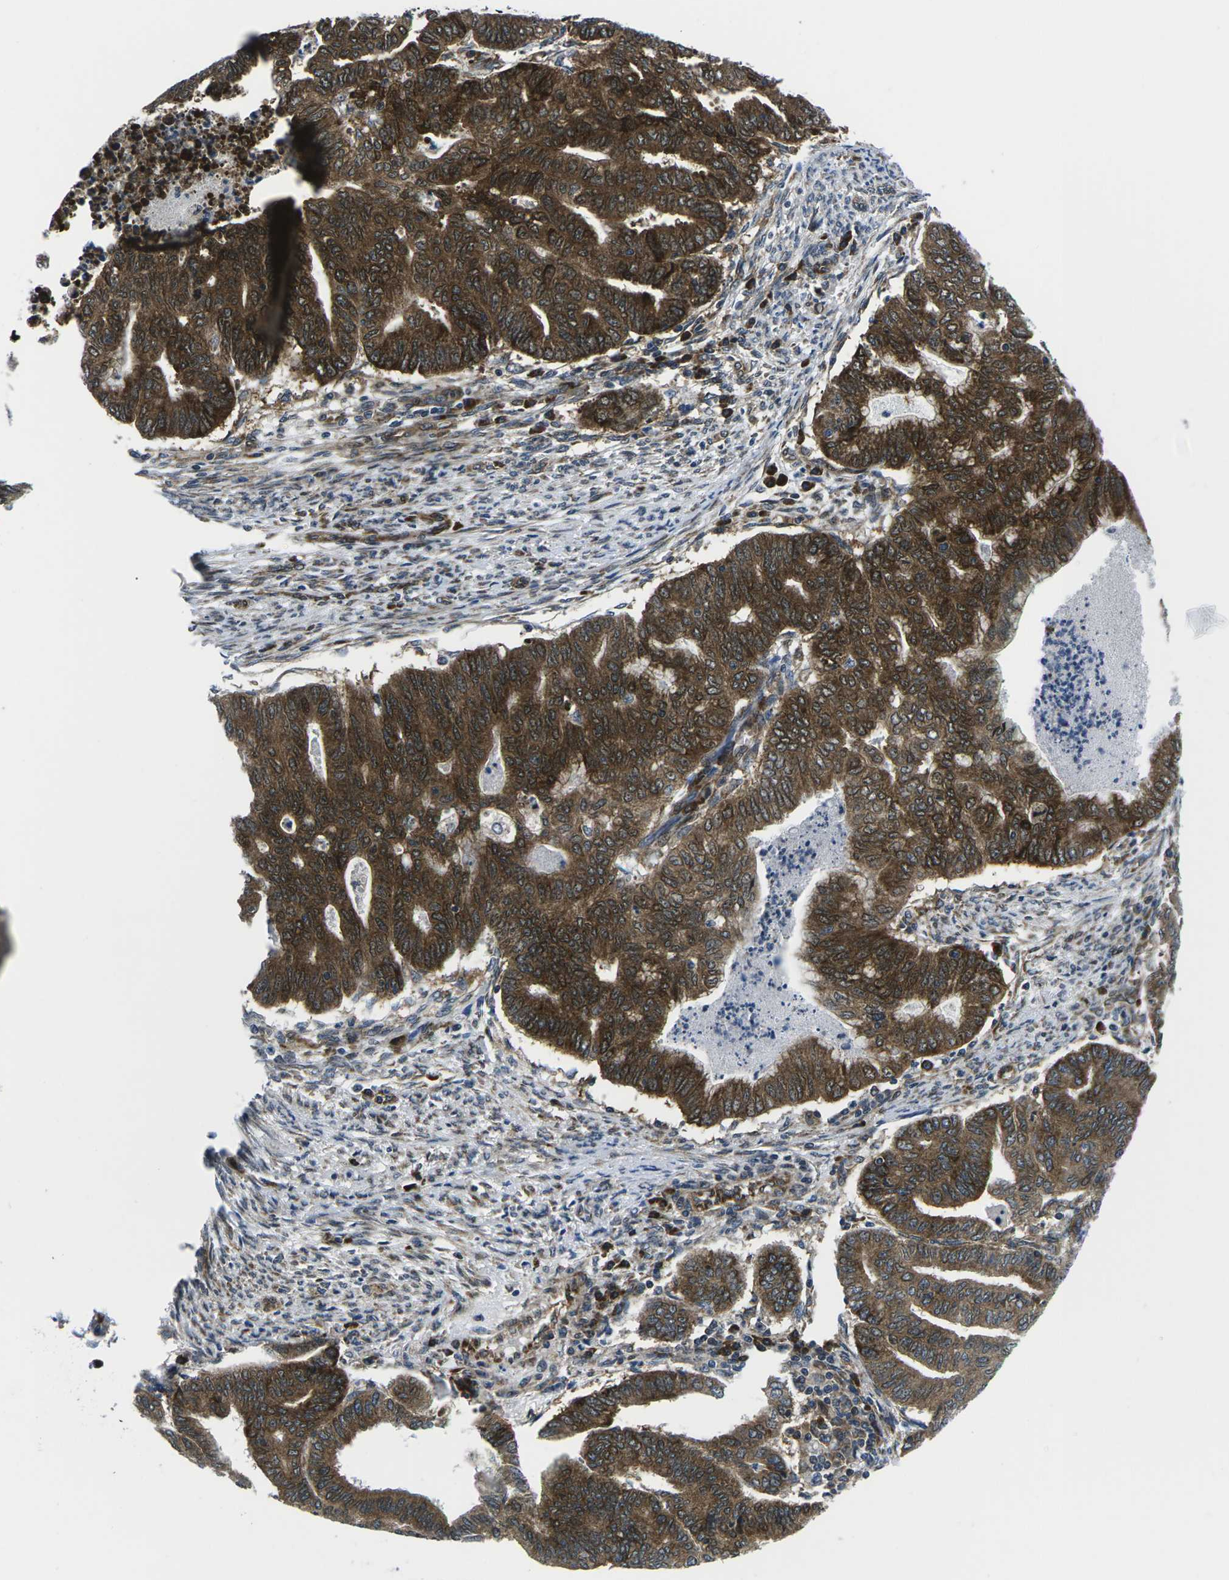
{"staining": {"intensity": "strong", "quantity": ">75%", "location": "cytoplasmic/membranous,nuclear"}, "tissue": "endometrial cancer", "cell_type": "Tumor cells", "image_type": "cancer", "snomed": [{"axis": "morphology", "description": "Adenocarcinoma, NOS"}, {"axis": "topography", "description": "Endometrium"}], "caption": "A brown stain shows strong cytoplasmic/membranous and nuclear expression of a protein in endometrial cancer tumor cells.", "gene": "EIF4E", "patient": {"sex": "female", "age": 79}}